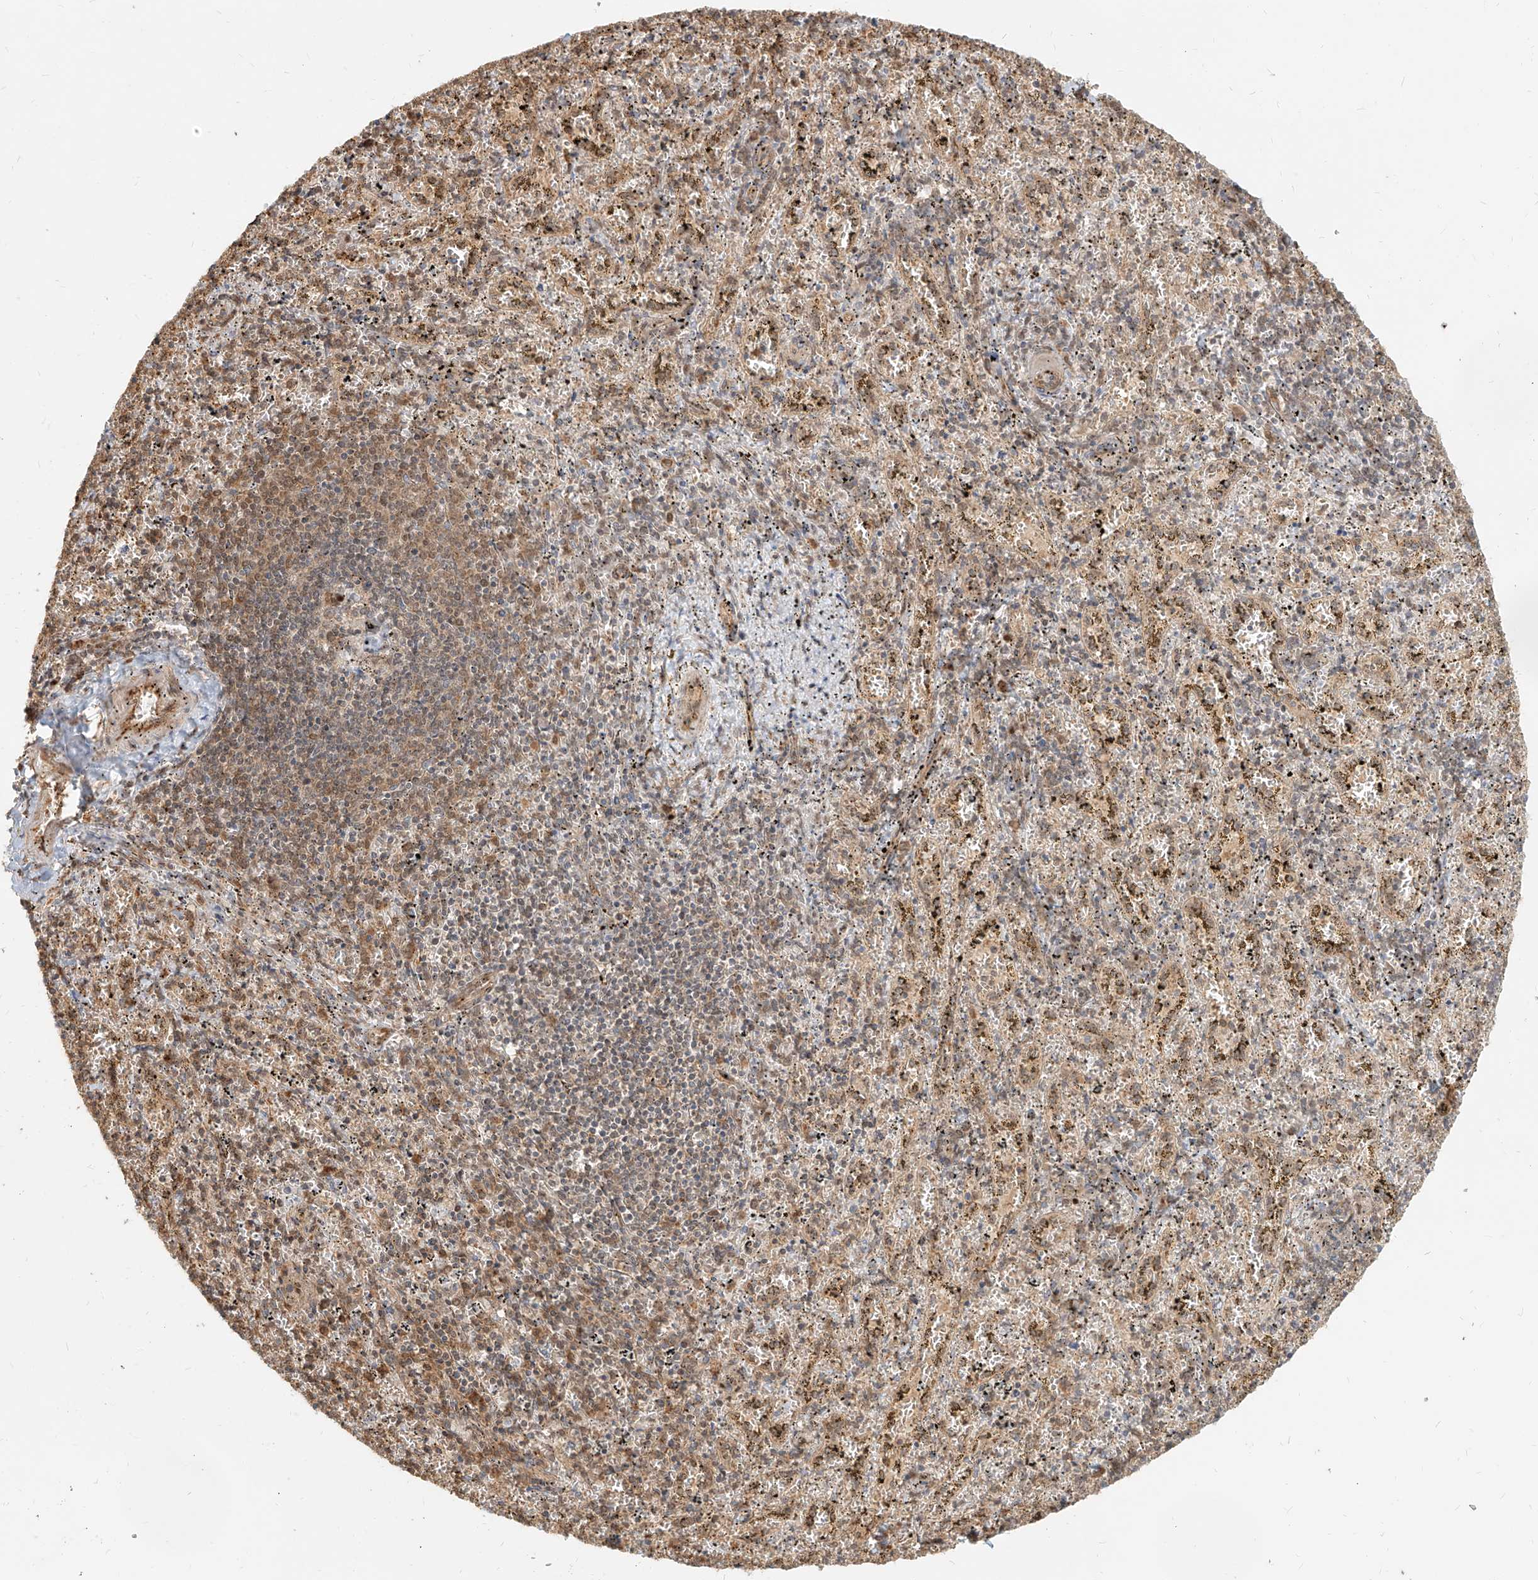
{"staining": {"intensity": "weak", "quantity": "25%-75%", "location": "cytoplasmic/membranous"}, "tissue": "spleen", "cell_type": "Cells in red pulp", "image_type": "normal", "snomed": [{"axis": "morphology", "description": "Normal tissue, NOS"}, {"axis": "topography", "description": "Spleen"}], "caption": "Immunohistochemistry (DAB (3,3'-diaminobenzidine)) staining of unremarkable spleen displays weak cytoplasmic/membranous protein staining in about 25%-75% of cells in red pulp. The protein is stained brown, and the nuclei are stained in blue (DAB IHC with brightfield microscopy, high magnification).", "gene": "UBE2K", "patient": {"sex": "male", "age": 11}}